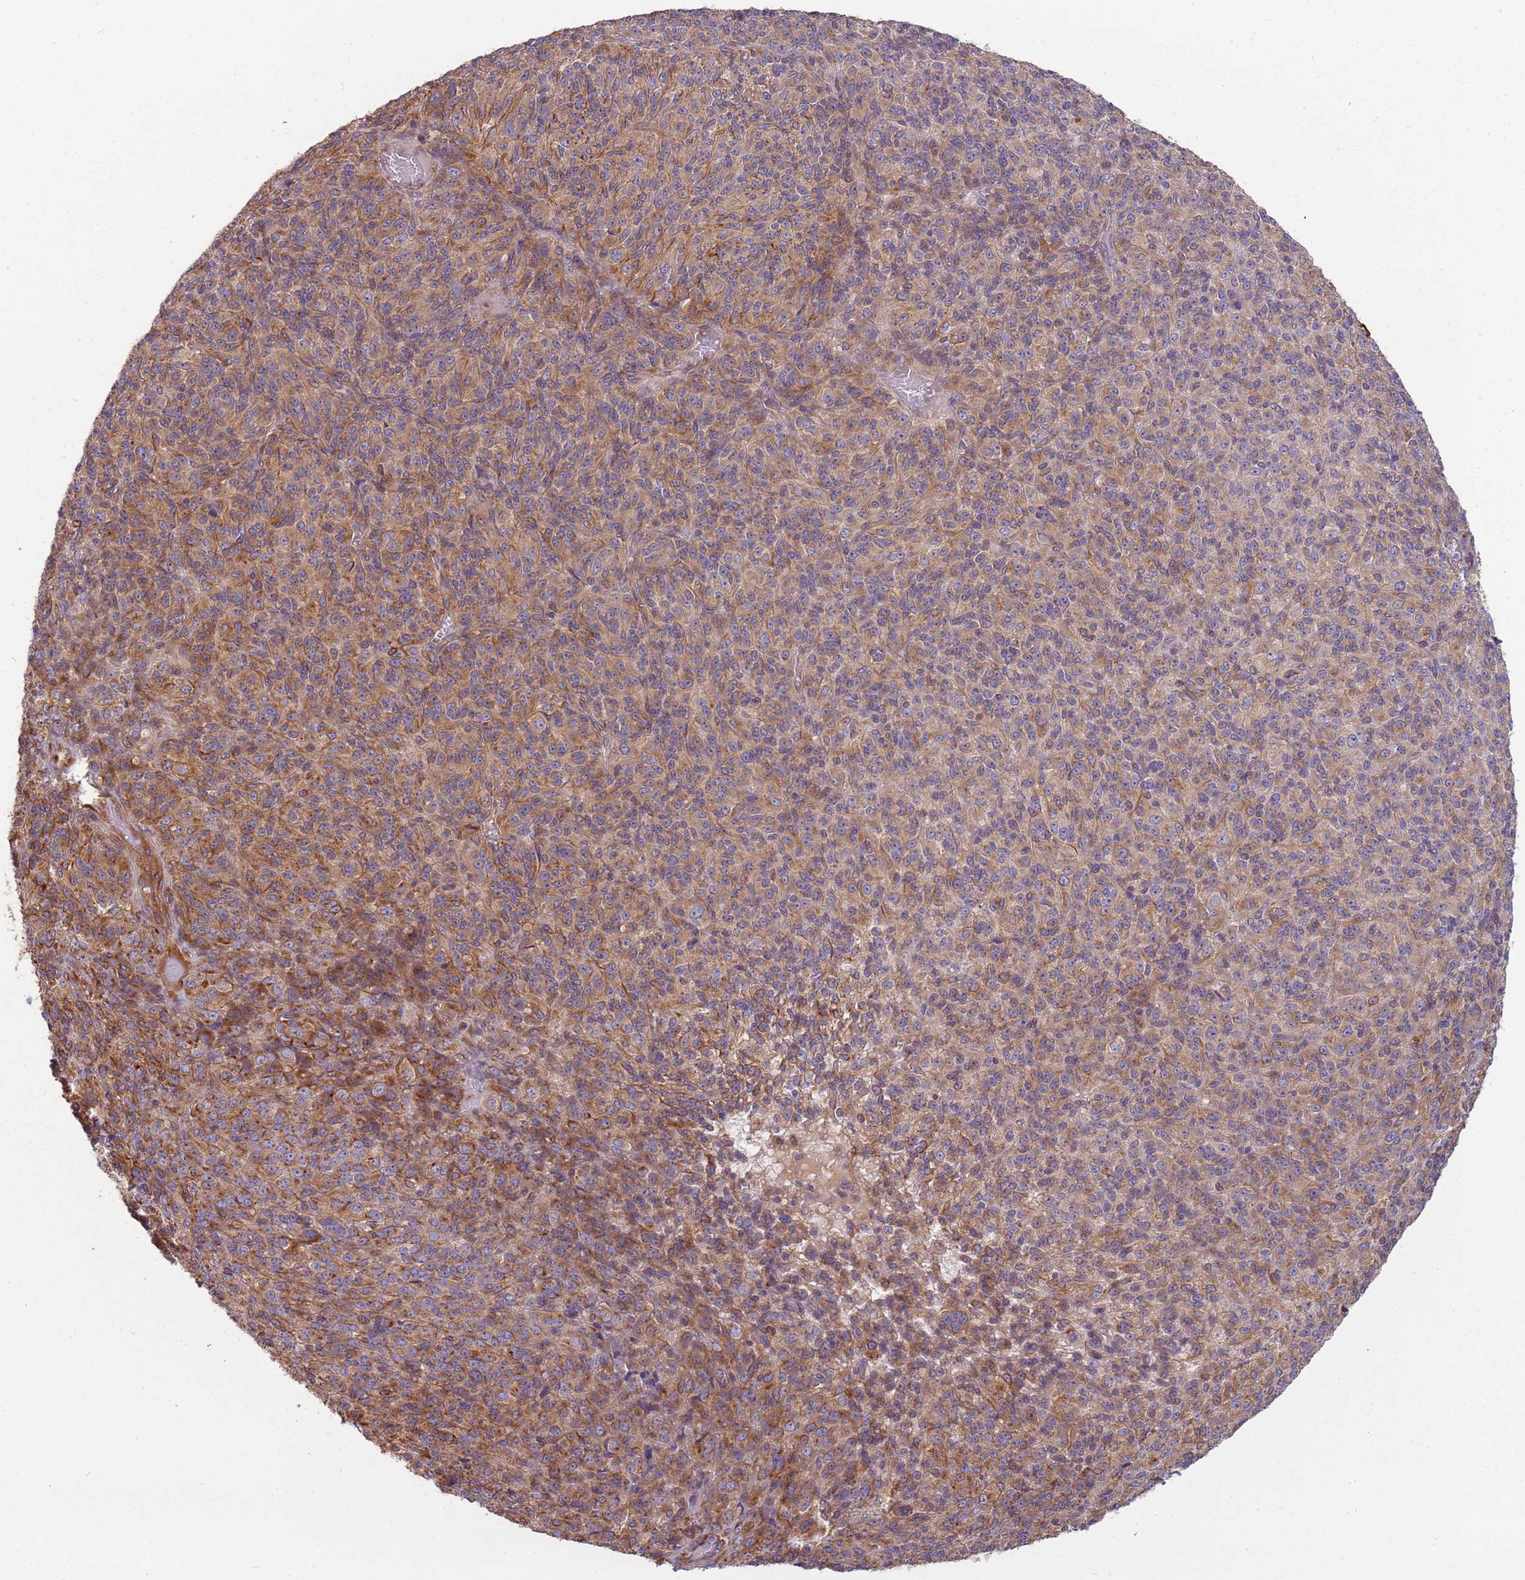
{"staining": {"intensity": "moderate", "quantity": ">75%", "location": "cytoplasmic/membranous"}, "tissue": "melanoma", "cell_type": "Tumor cells", "image_type": "cancer", "snomed": [{"axis": "morphology", "description": "Malignant melanoma, Metastatic site"}, {"axis": "topography", "description": "Brain"}], "caption": "Protein expression analysis of melanoma displays moderate cytoplasmic/membranous staining in approximately >75% of tumor cells. (DAB = brown stain, brightfield microscopy at high magnification).", "gene": "EMC1", "patient": {"sex": "female", "age": 56}}